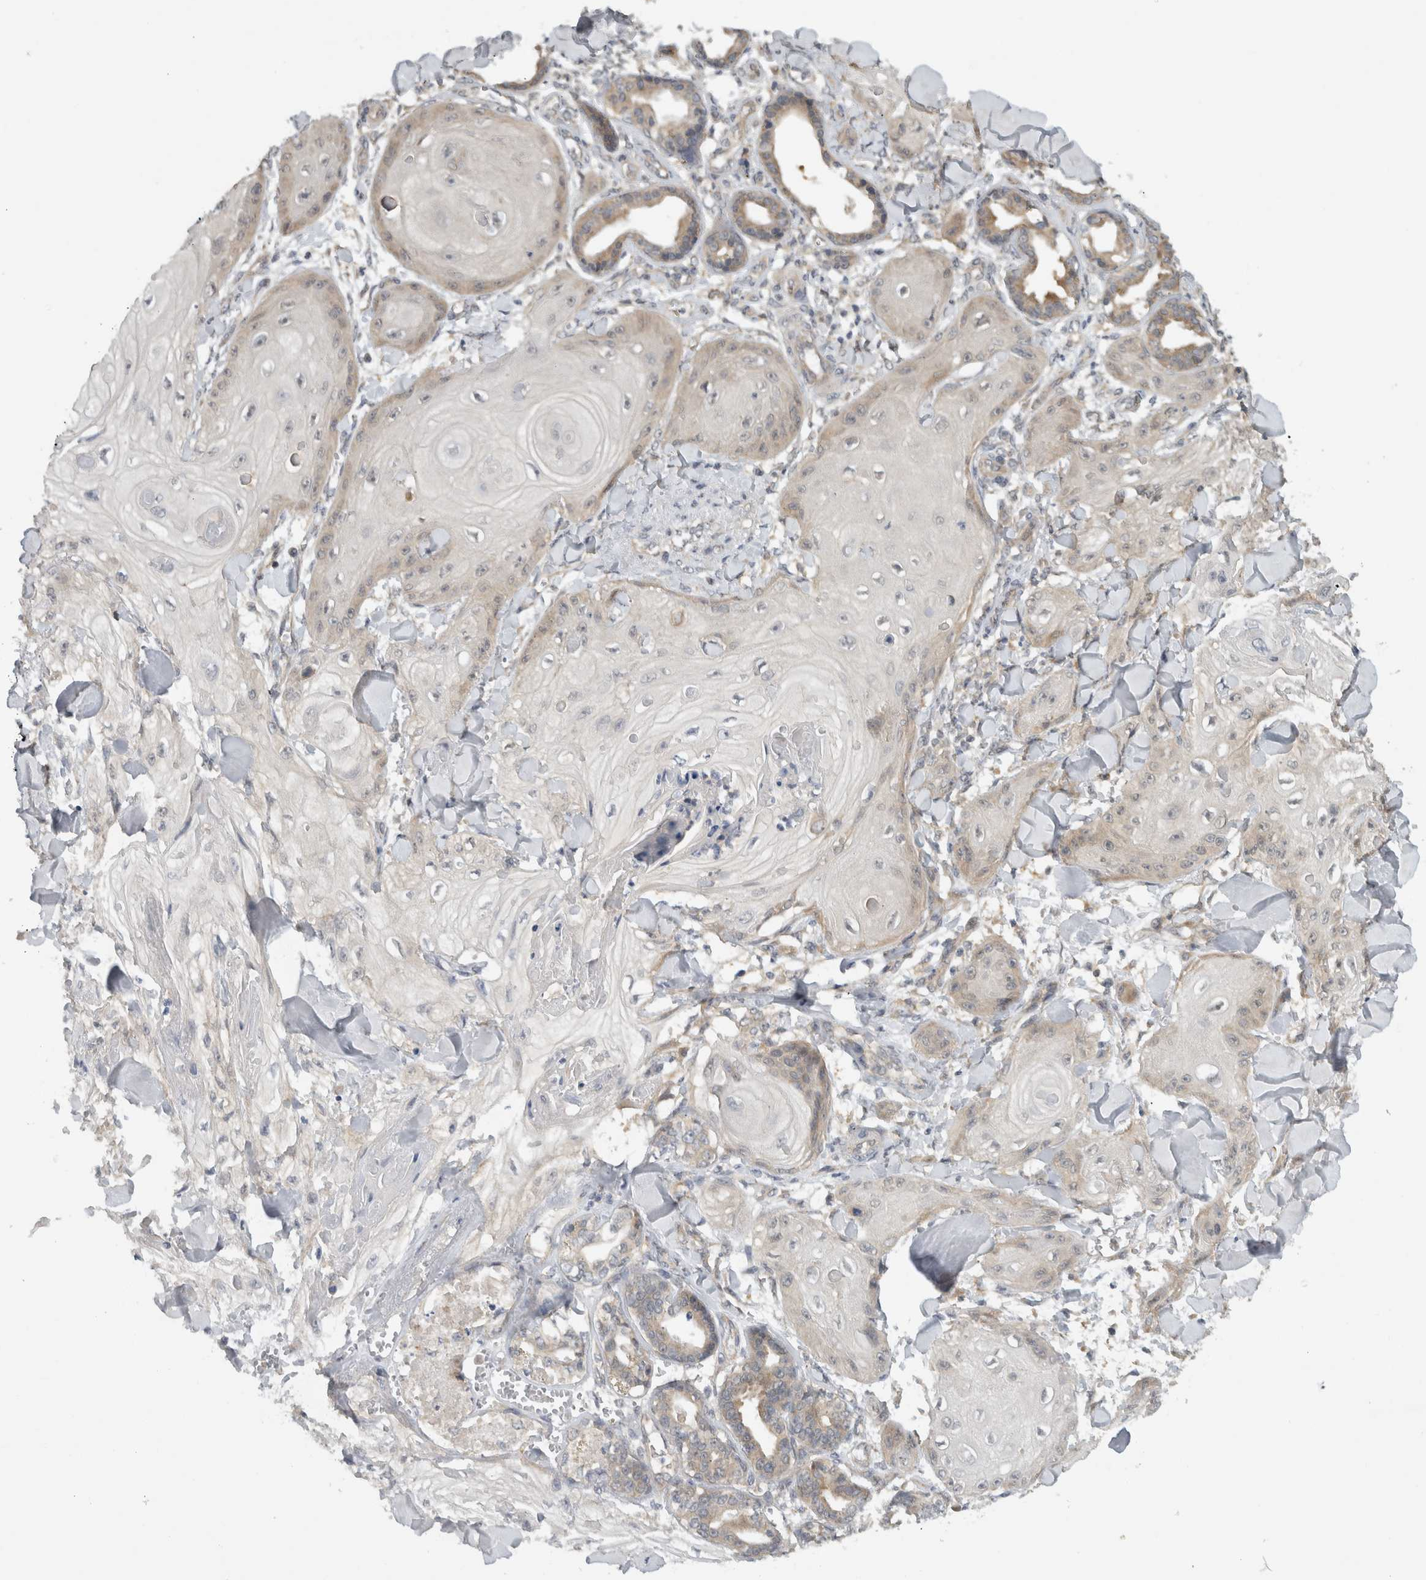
{"staining": {"intensity": "weak", "quantity": "<25%", "location": "cytoplasmic/membranous"}, "tissue": "skin cancer", "cell_type": "Tumor cells", "image_type": "cancer", "snomed": [{"axis": "morphology", "description": "Squamous cell carcinoma, NOS"}, {"axis": "topography", "description": "Skin"}], "caption": "IHC of human skin cancer (squamous cell carcinoma) displays no positivity in tumor cells. The staining is performed using DAB brown chromogen with nuclei counter-stained in using hematoxylin.", "gene": "AASDHPPT", "patient": {"sex": "male", "age": 74}}